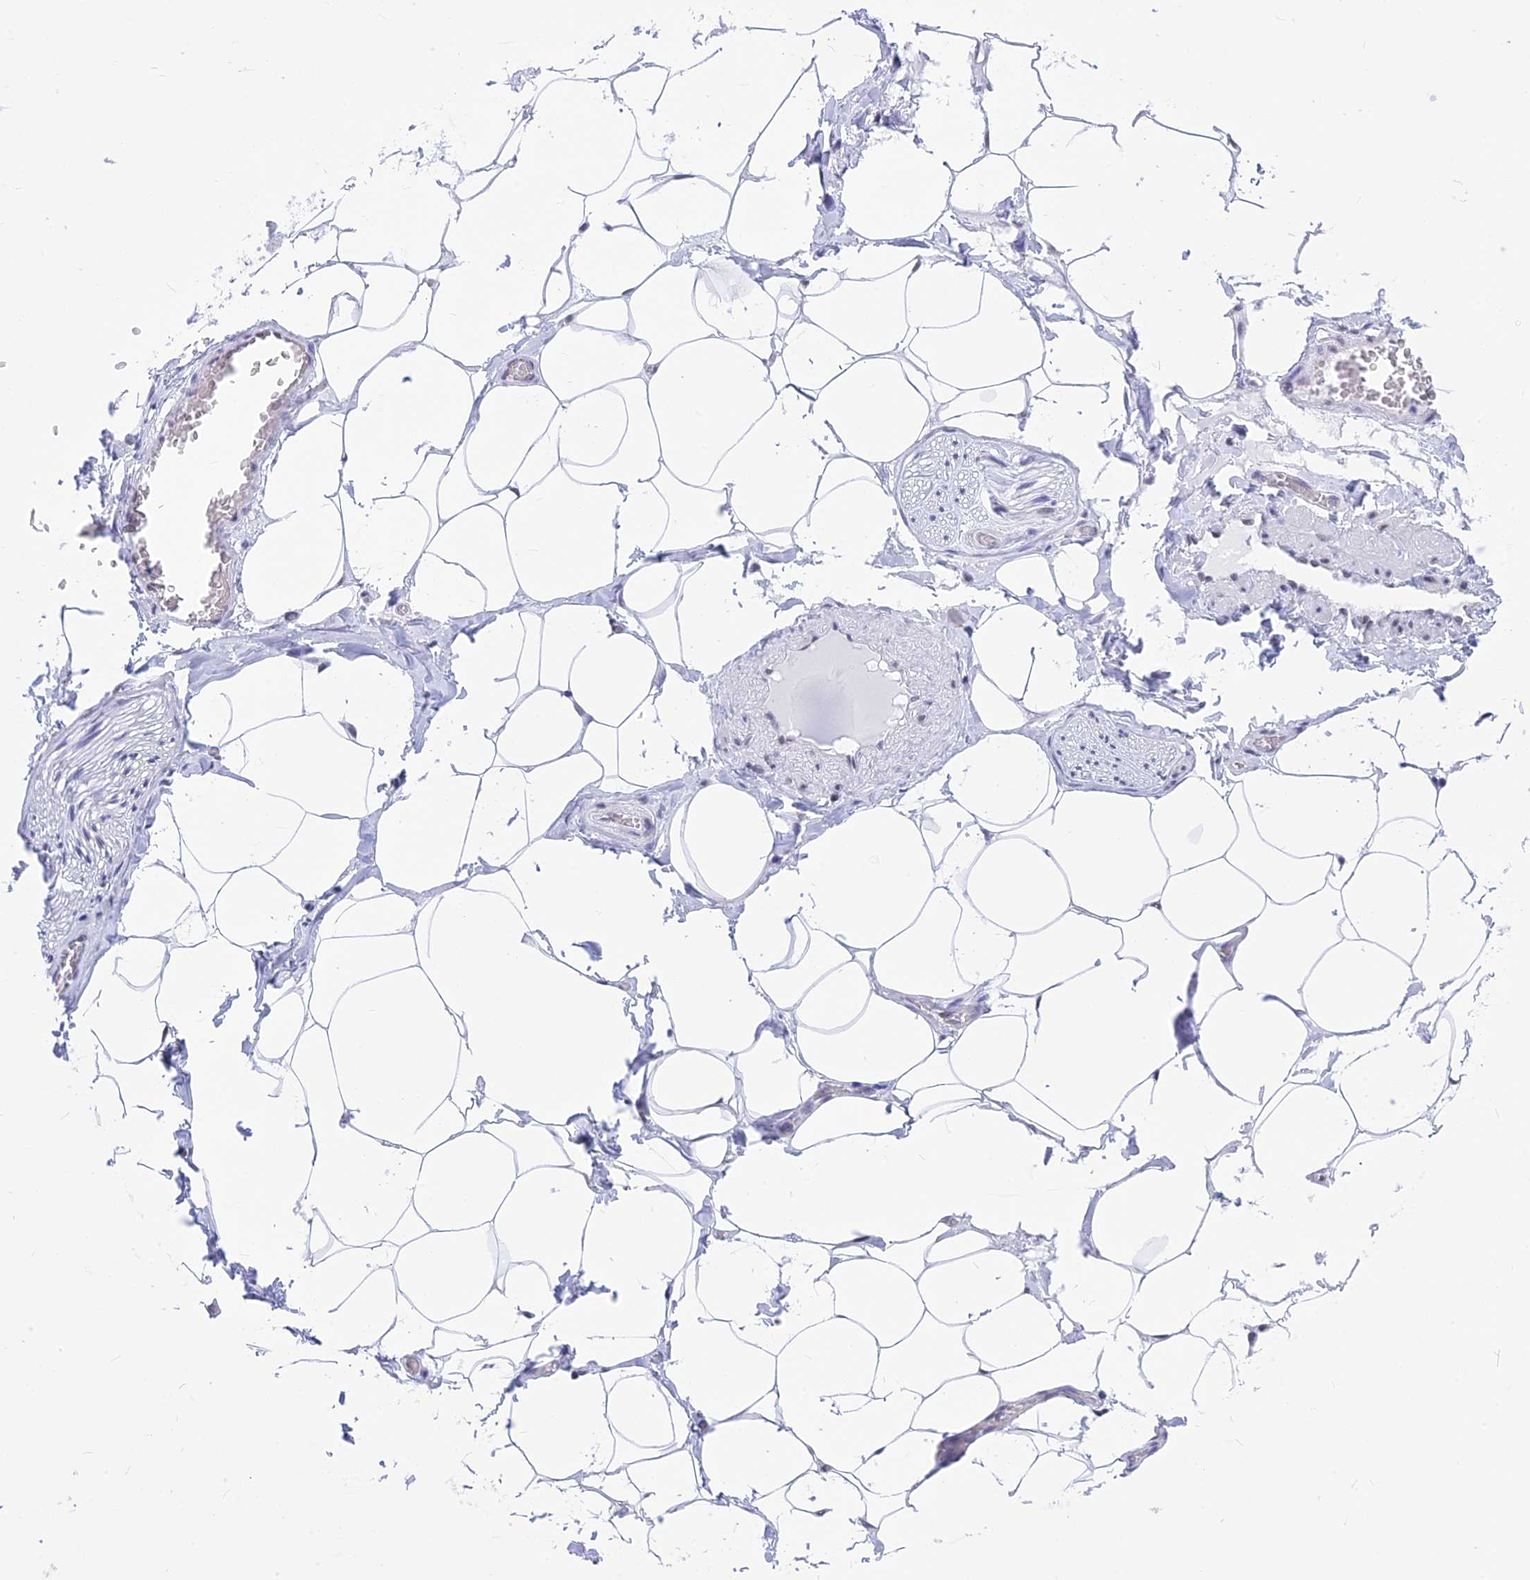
{"staining": {"intensity": "negative", "quantity": "none", "location": "none"}, "tissue": "adipose tissue", "cell_type": "Adipocytes", "image_type": "normal", "snomed": [{"axis": "morphology", "description": "Normal tissue, NOS"}, {"axis": "topography", "description": "Soft tissue"}, {"axis": "topography", "description": "Adipose tissue"}, {"axis": "topography", "description": "Vascular tissue"}, {"axis": "topography", "description": "Peripheral nerve tissue"}], "caption": "A high-resolution photomicrograph shows IHC staining of normal adipose tissue, which shows no significant staining in adipocytes. The staining is performed using DAB brown chromogen with nuclei counter-stained in using hematoxylin.", "gene": "SRSF5", "patient": {"sex": "male", "age": 46}}